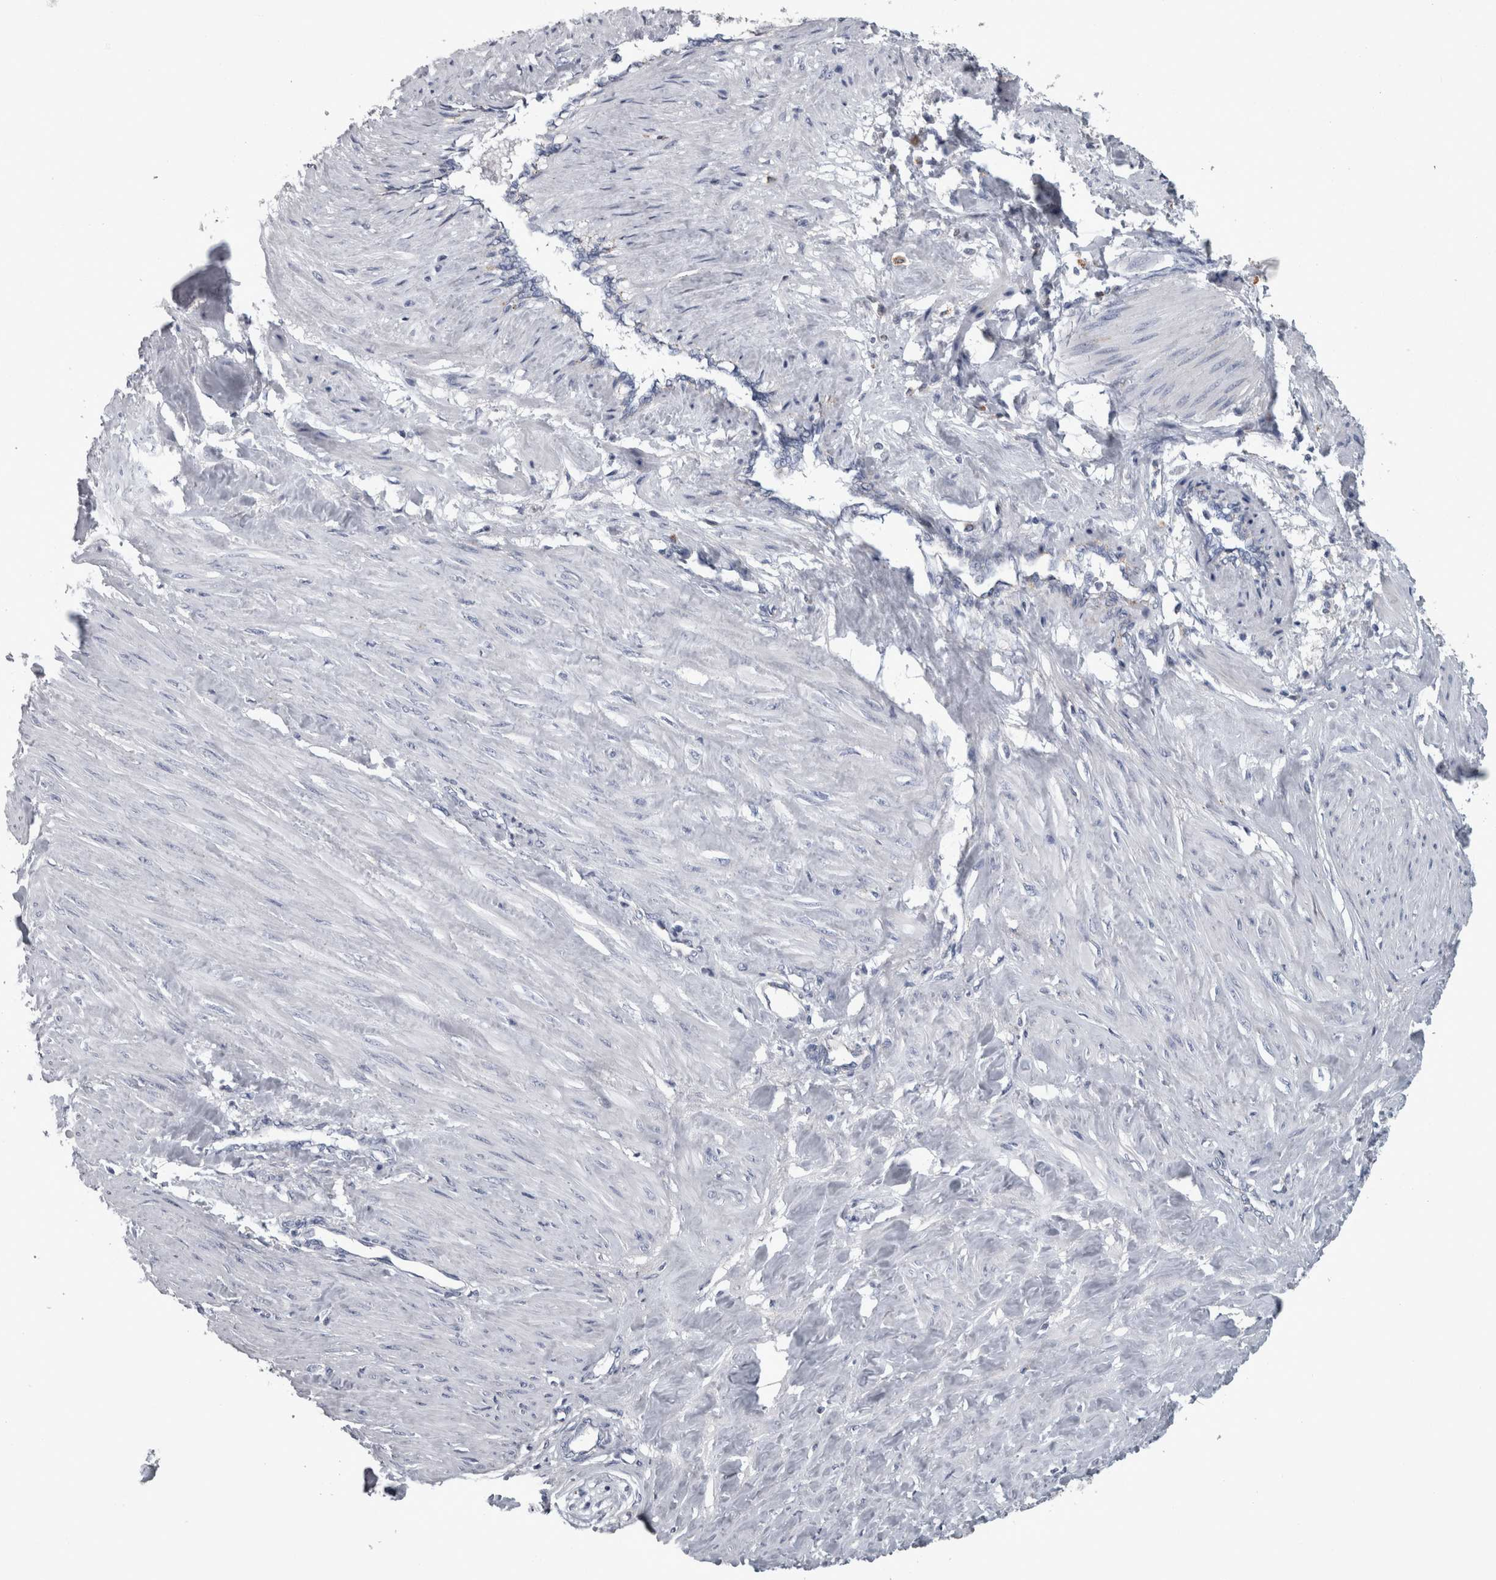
{"staining": {"intensity": "negative", "quantity": "none", "location": "none"}, "tissue": "smooth muscle", "cell_type": "Smooth muscle cells", "image_type": "normal", "snomed": [{"axis": "morphology", "description": "Normal tissue, NOS"}, {"axis": "topography", "description": "Endometrium"}], "caption": "High power microscopy photomicrograph of an IHC image of unremarkable smooth muscle, revealing no significant staining in smooth muscle cells.", "gene": "DPP7", "patient": {"sex": "female", "age": 33}}